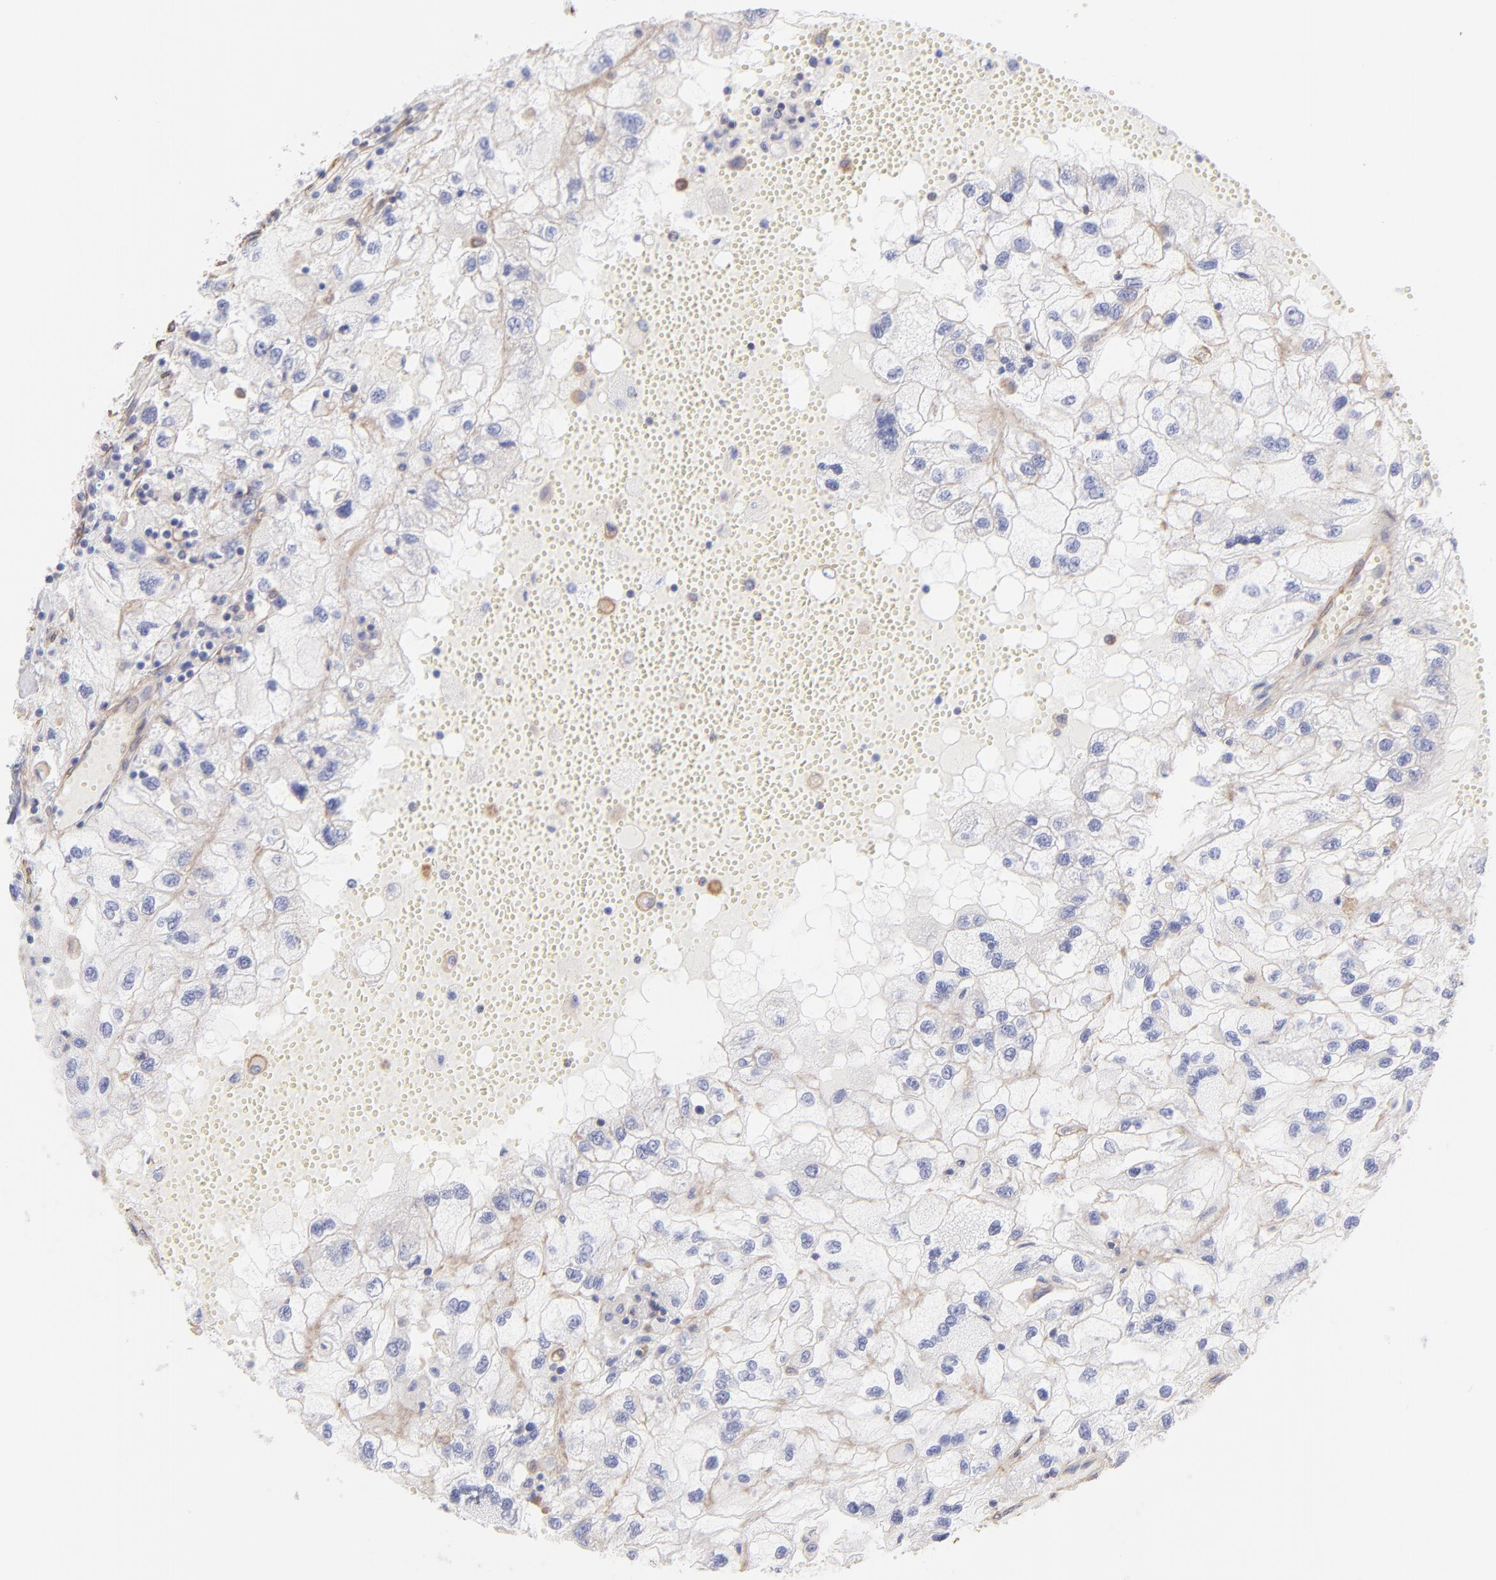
{"staining": {"intensity": "weak", "quantity": "<25%", "location": "cytoplasmic/membranous"}, "tissue": "renal cancer", "cell_type": "Tumor cells", "image_type": "cancer", "snomed": [{"axis": "morphology", "description": "Normal tissue, NOS"}, {"axis": "morphology", "description": "Adenocarcinoma, NOS"}, {"axis": "topography", "description": "Kidney"}], "caption": "High power microscopy photomicrograph of an IHC image of renal adenocarcinoma, revealing no significant staining in tumor cells. (Stains: DAB (3,3'-diaminobenzidine) immunohistochemistry with hematoxylin counter stain, Microscopy: brightfield microscopy at high magnification).", "gene": "PLEC", "patient": {"sex": "male", "age": 71}}